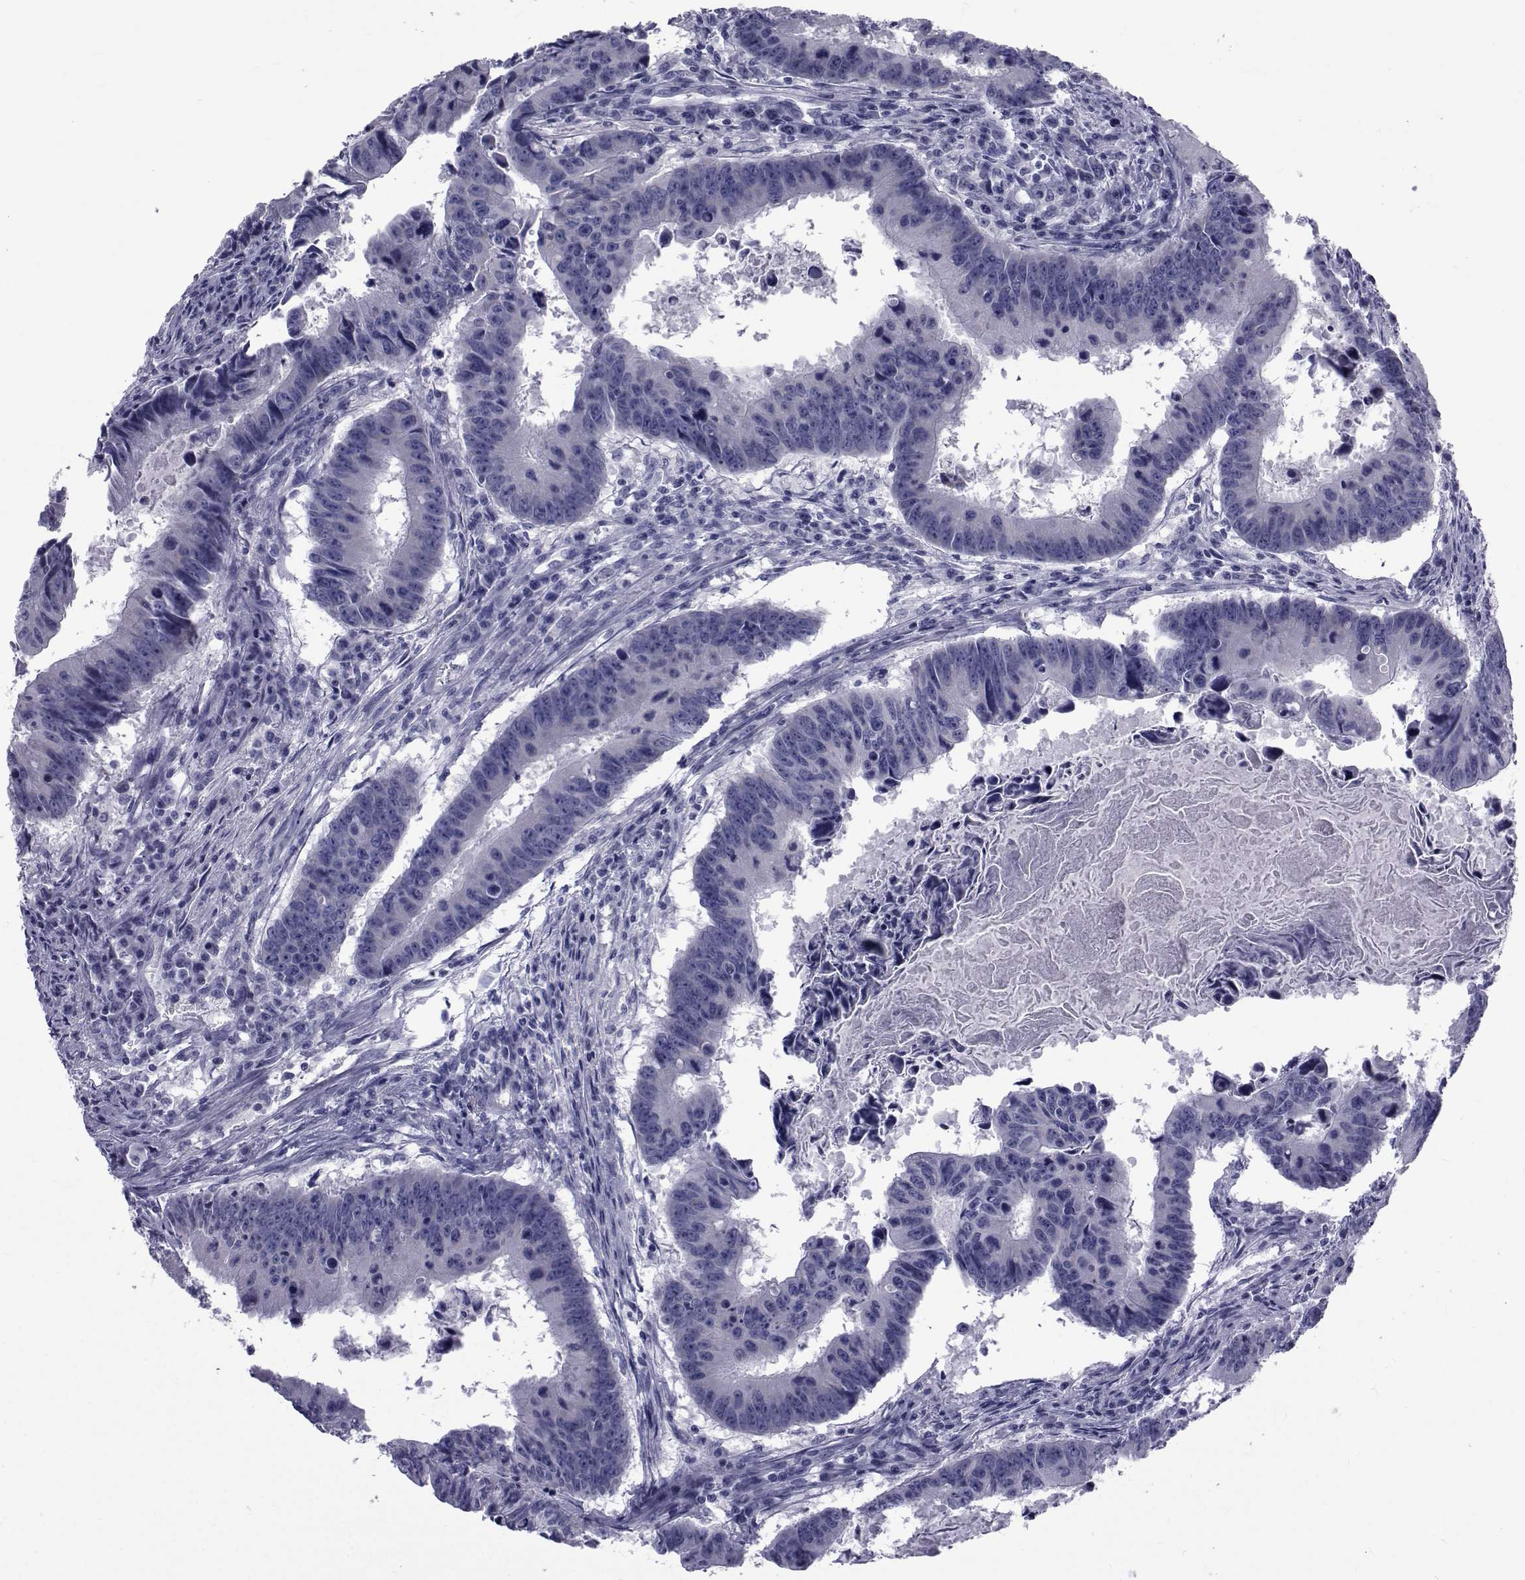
{"staining": {"intensity": "negative", "quantity": "none", "location": "none"}, "tissue": "colorectal cancer", "cell_type": "Tumor cells", "image_type": "cancer", "snomed": [{"axis": "morphology", "description": "Adenocarcinoma, NOS"}, {"axis": "topography", "description": "Colon"}], "caption": "High magnification brightfield microscopy of colorectal cancer stained with DAB (3,3'-diaminobenzidine) (brown) and counterstained with hematoxylin (blue): tumor cells show no significant expression.", "gene": "GKAP1", "patient": {"sex": "female", "age": 87}}